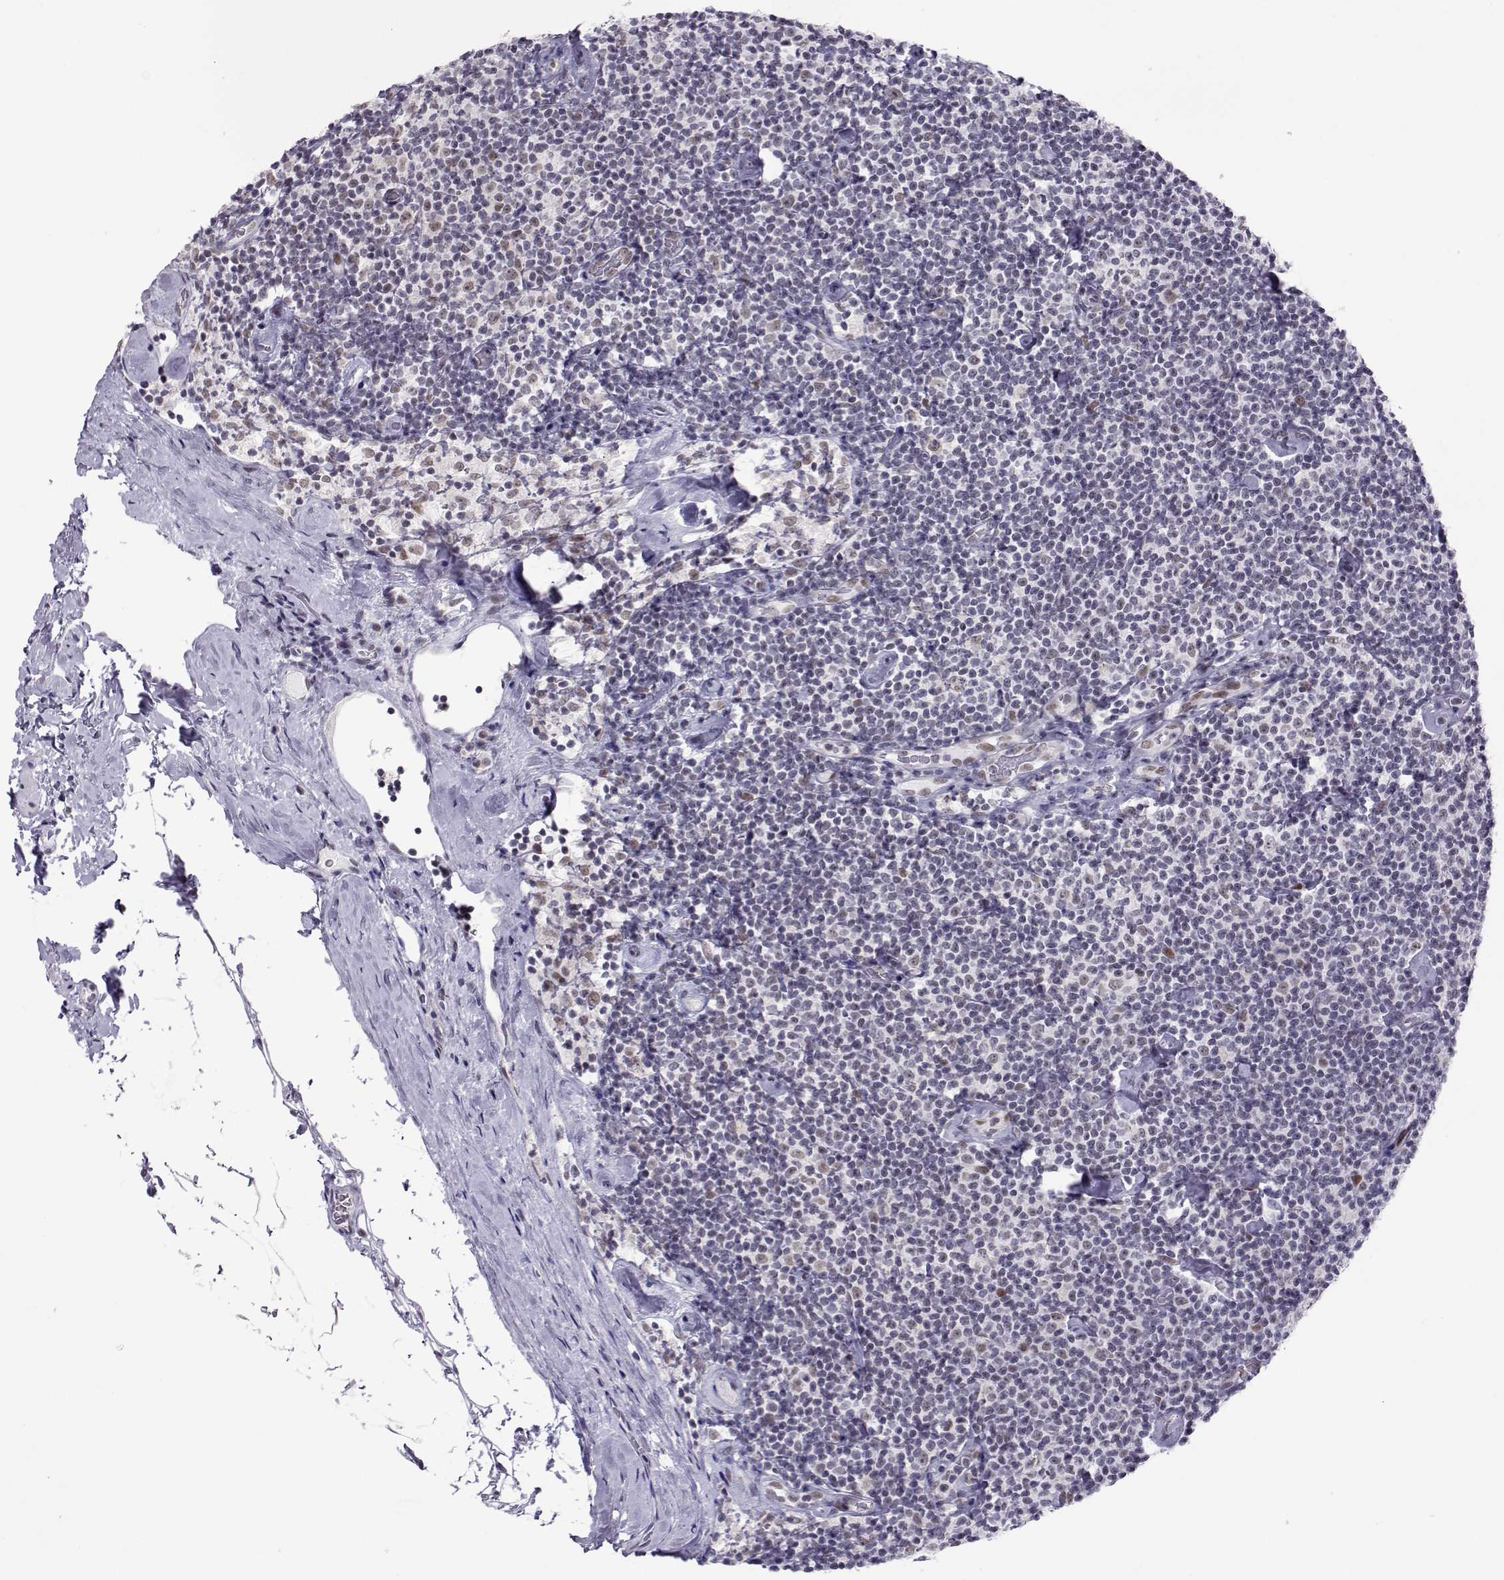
{"staining": {"intensity": "negative", "quantity": "none", "location": "none"}, "tissue": "lymphoma", "cell_type": "Tumor cells", "image_type": "cancer", "snomed": [{"axis": "morphology", "description": "Malignant lymphoma, non-Hodgkin's type, Low grade"}, {"axis": "topography", "description": "Lymph node"}], "caption": "A micrograph of malignant lymphoma, non-Hodgkin's type (low-grade) stained for a protein exhibits no brown staining in tumor cells.", "gene": "SIX6", "patient": {"sex": "male", "age": 81}}